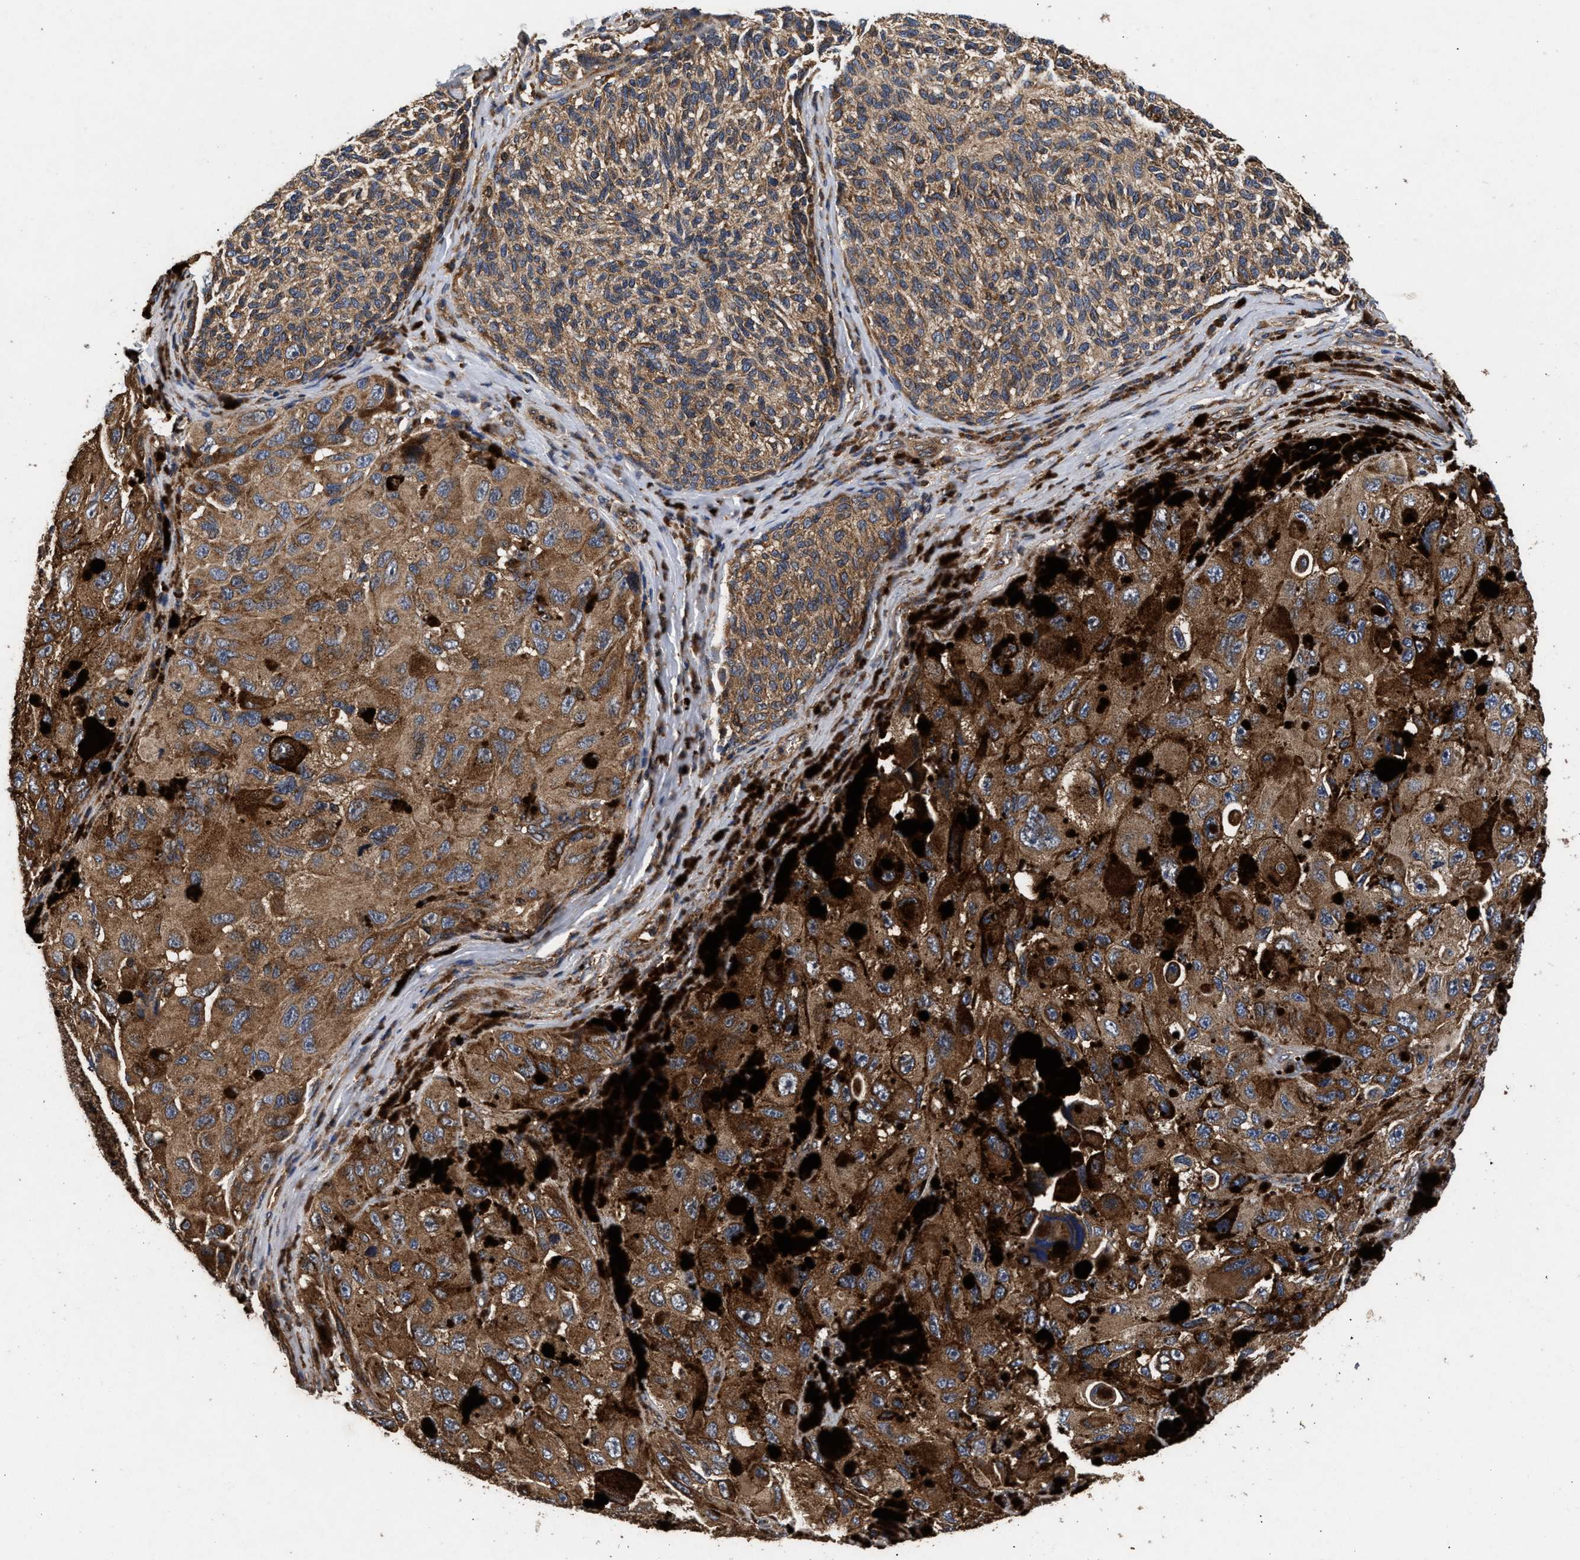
{"staining": {"intensity": "moderate", "quantity": ">75%", "location": "cytoplasmic/membranous"}, "tissue": "melanoma", "cell_type": "Tumor cells", "image_type": "cancer", "snomed": [{"axis": "morphology", "description": "Malignant melanoma, NOS"}, {"axis": "topography", "description": "Skin"}], "caption": "High-magnification brightfield microscopy of malignant melanoma stained with DAB (brown) and counterstained with hematoxylin (blue). tumor cells exhibit moderate cytoplasmic/membranous staining is identified in approximately>75% of cells.", "gene": "NFKB2", "patient": {"sex": "female", "age": 73}}